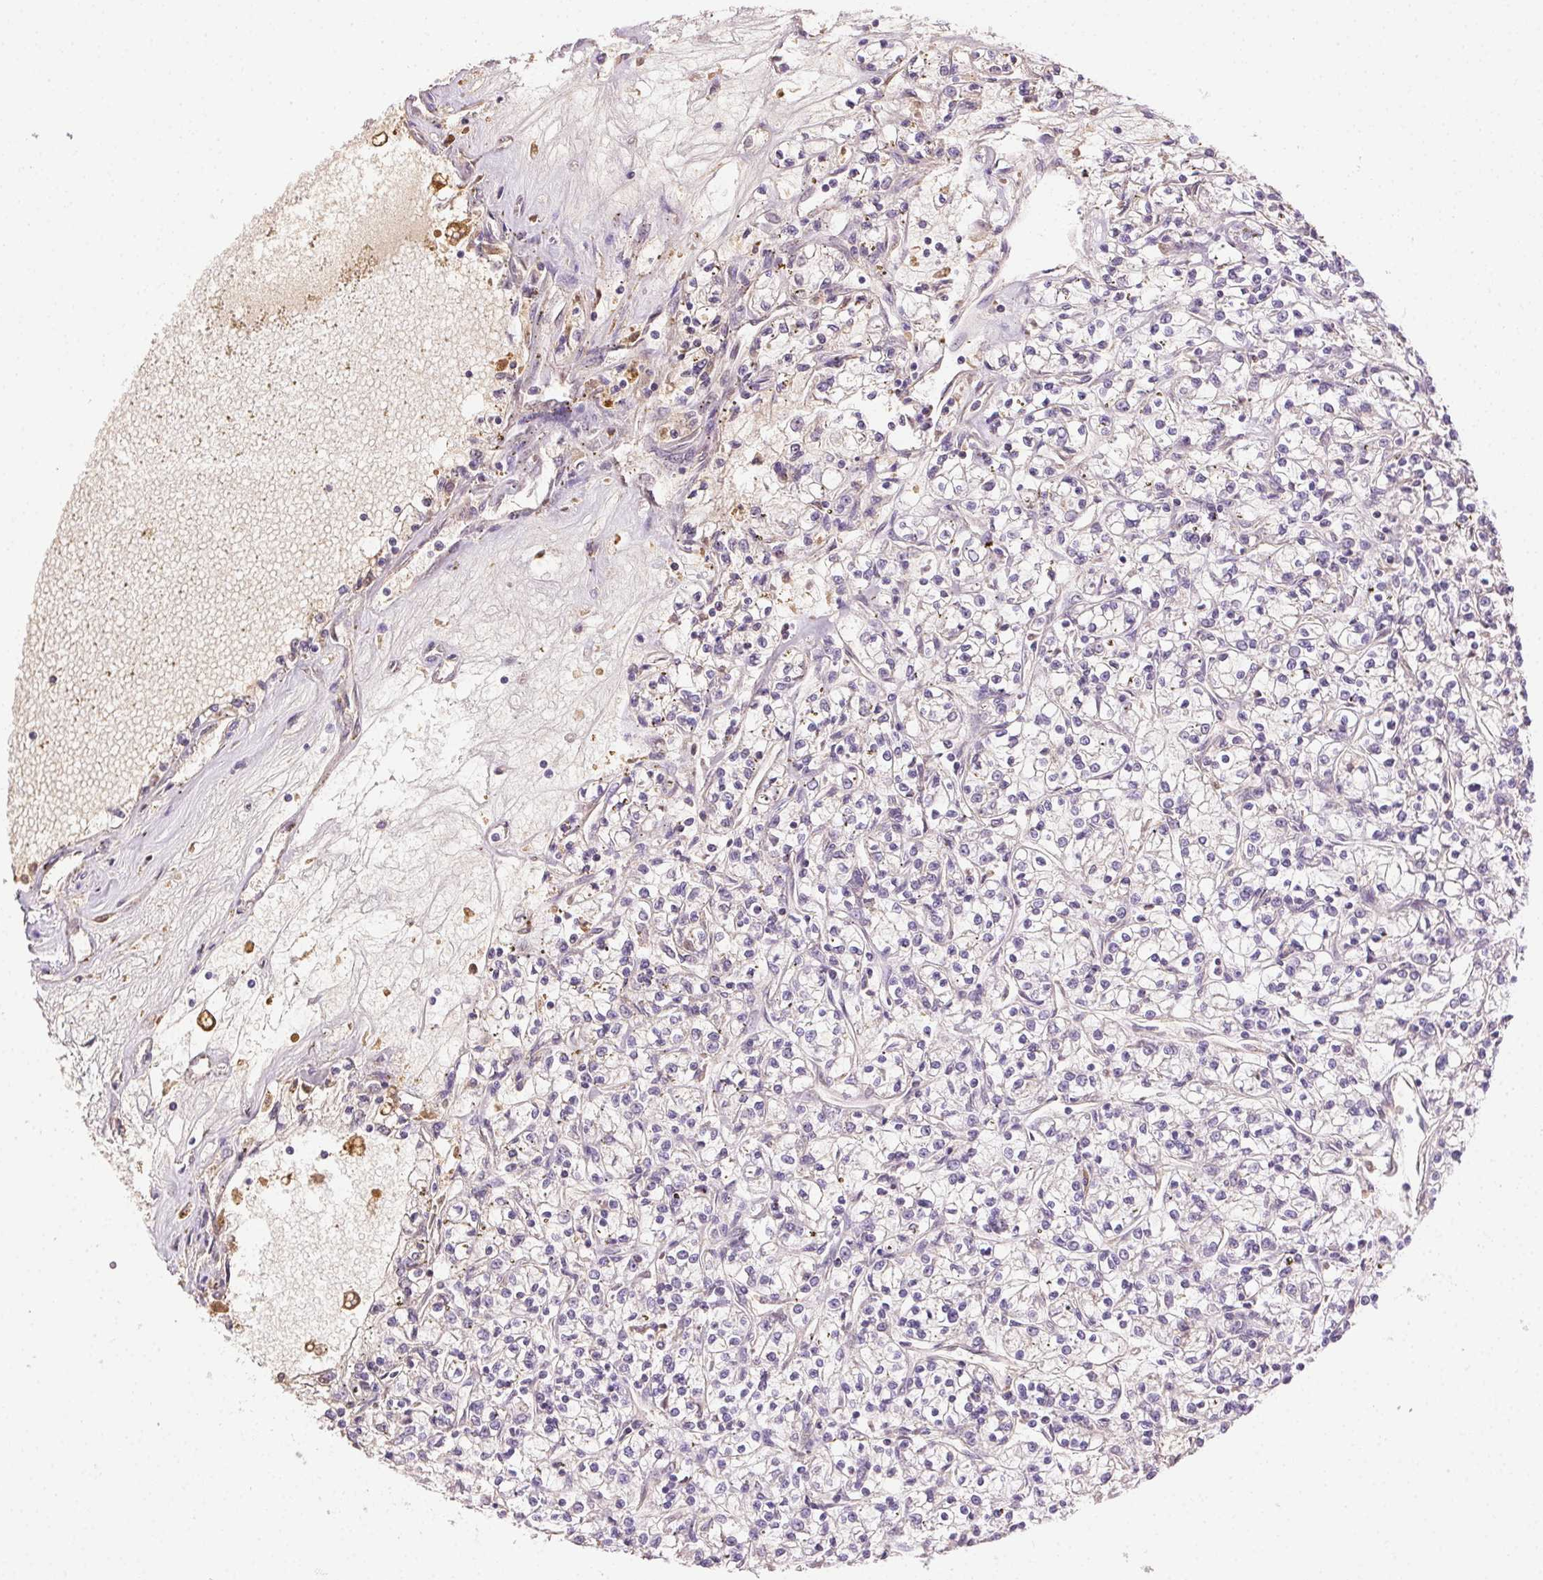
{"staining": {"intensity": "negative", "quantity": "none", "location": "none"}, "tissue": "renal cancer", "cell_type": "Tumor cells", "image_type": "cancer", "snomed": [{"axis": "morphology", "description": "Adenocarcinoma, NOS"}, {"axis": "topography", "description": "Kidney"}], "caption": "A high-resolution histopathology image shows IHC staining of renal cancer, which shows no significant positivity in tumor cells. (IHC, brightfield microscopy, high magnification).", "gene": "BPIFB2", "patient": {"sex": "female", "age": 59}}